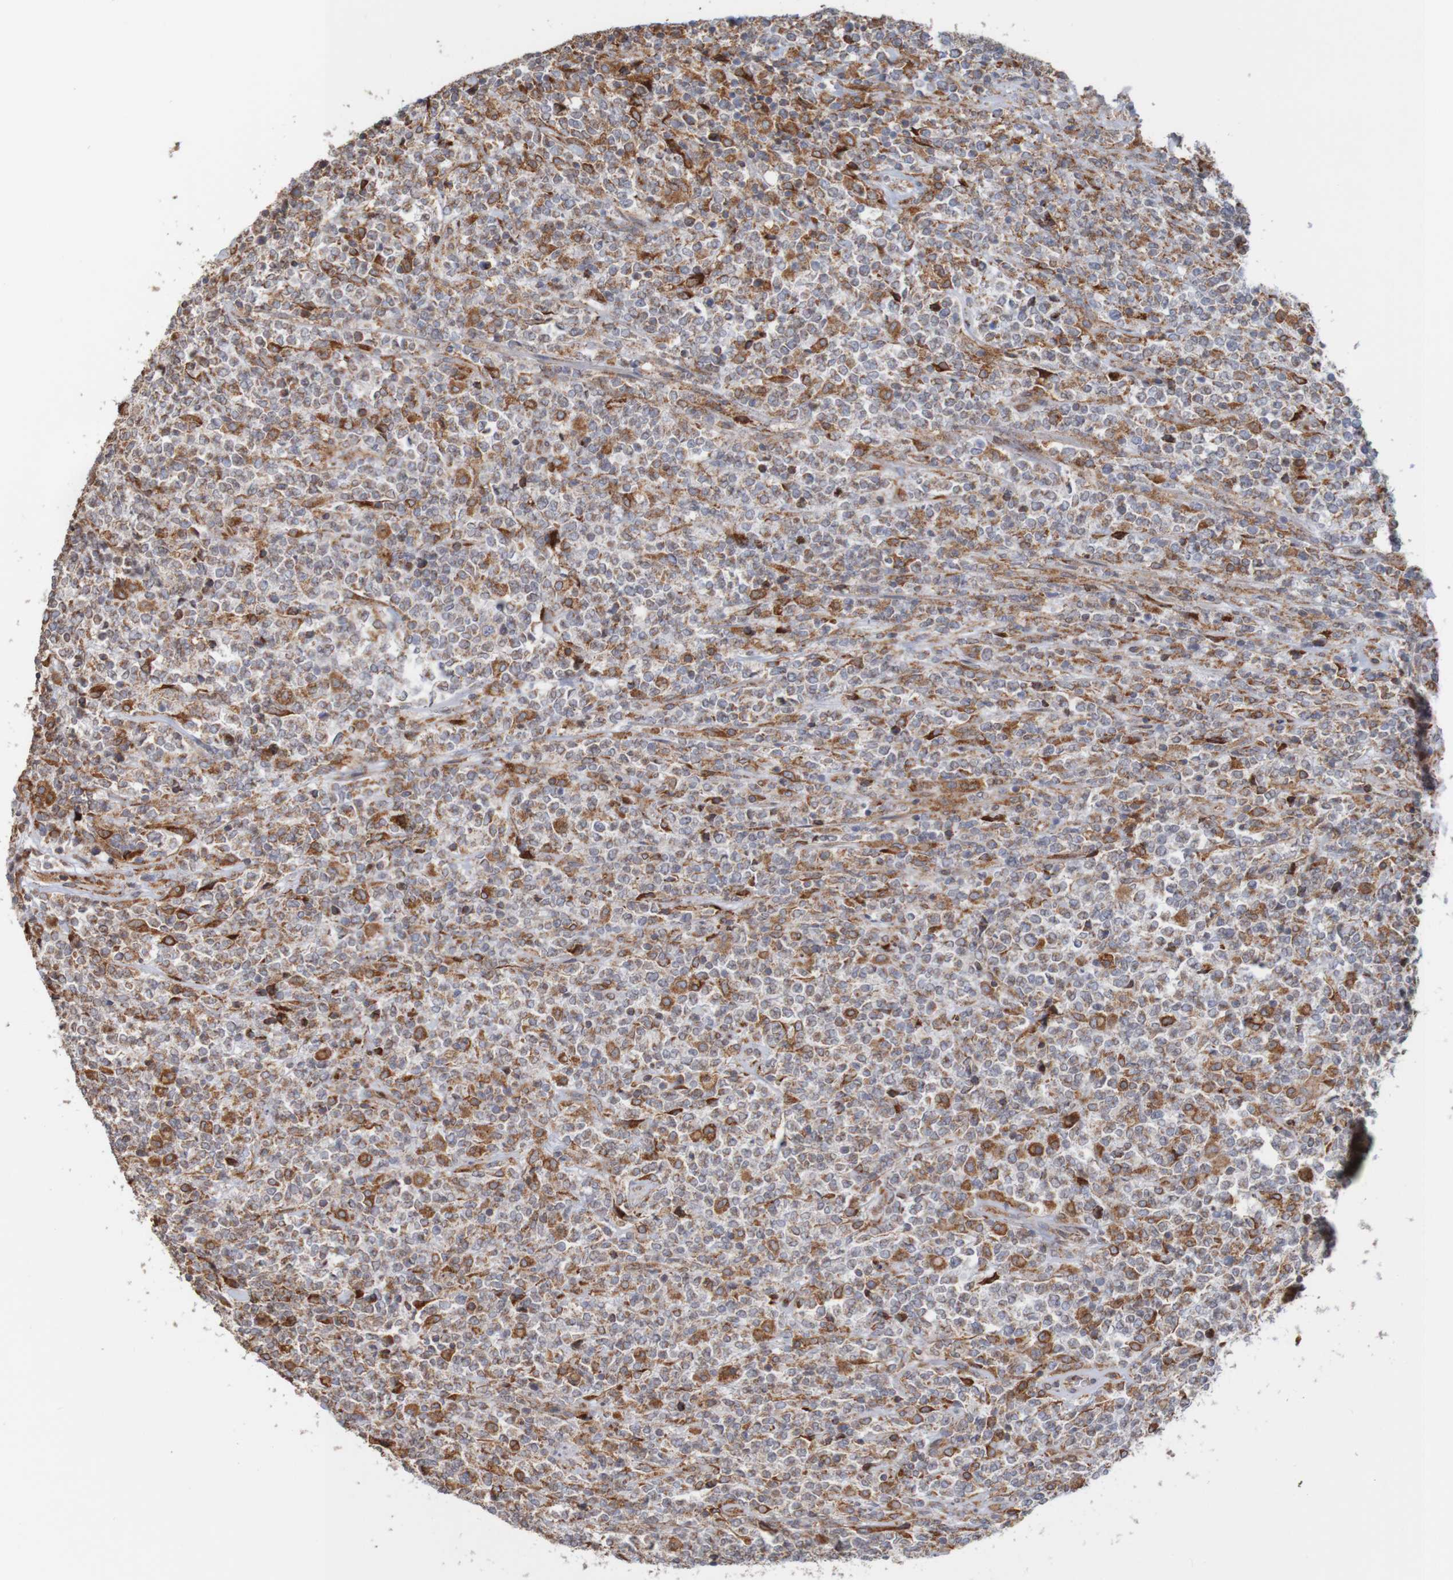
{"staining": {"intensity": "strong", "quantity": "<25%", "location": "cytoplasmic/membranous"}, "tissue": "lymphoma", "cell_type": "Tumor cells", "image_type": "cancer", "snomed": [{"axis": "morphology", "description": "Malignant lymphoma, non-Hodgkin's type, High grade"}, {"axis": "topography", "description": "Soft tissue"}], "caption": "Immunohistochemistry (IHC) staining of high-grade malignant lymphoma, non-Hodgkin's type, which displays medium levels of strong cytoplasmic/membranous positivity in approximately <25% of tumor cells indicating strong cytoplasmic/membranous protein expression. The staining was performed using DAB (3,3'-diaminobenzidine) (brown) for protein detection and nuclei were counterstained in hematoxylin (blue).", "gene": "PDIA3", "patient": {"sex": "male", "age": 18}}